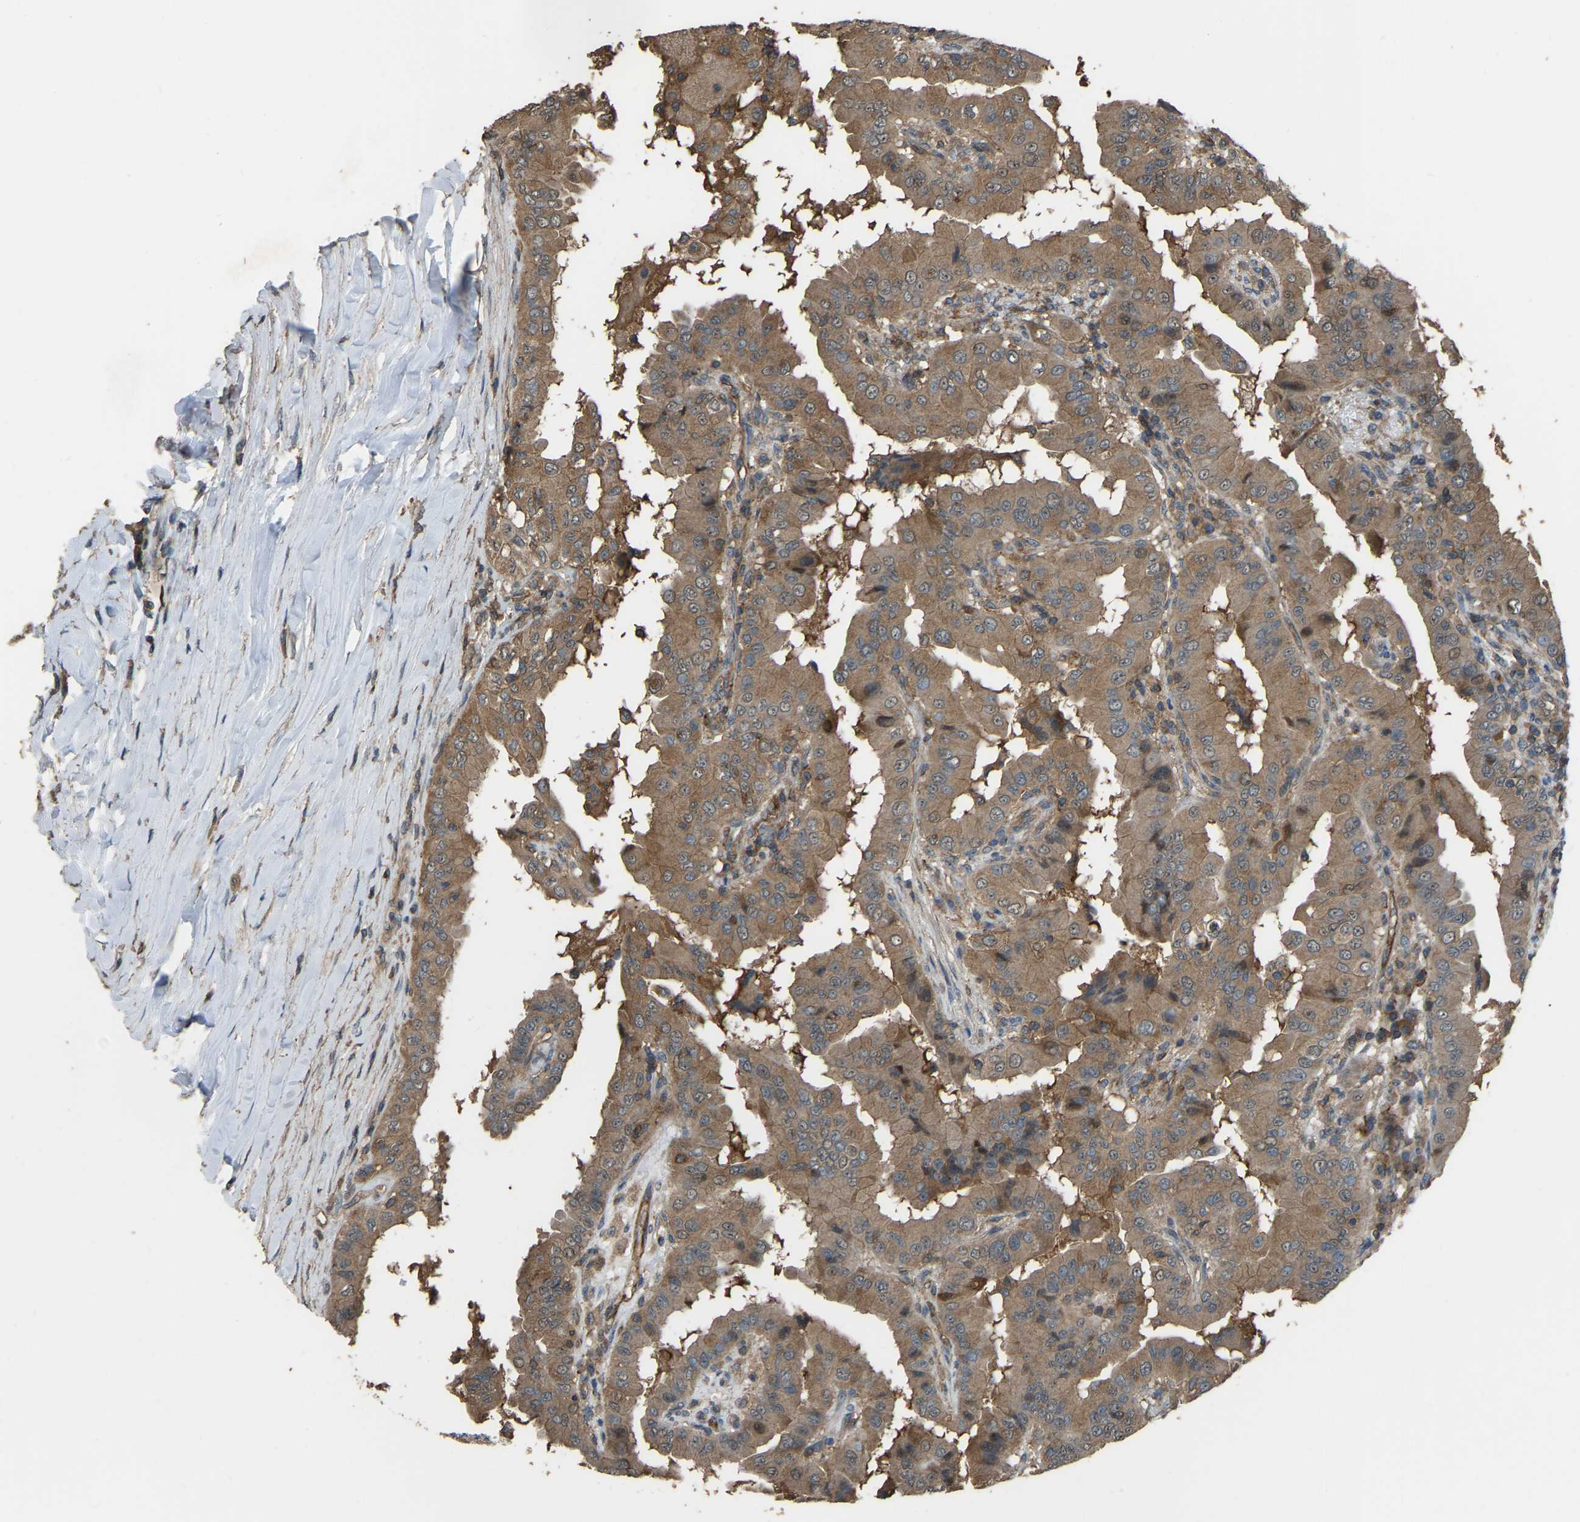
{"staining": {"intensity": "moderate", "quantity": ">75%", "location": "cytoplasmic/membranous"}, "tissue": "thyroid cancer", "cell_type": "Tumor cells", "image_type": "cancer", "snomed": [{"axis": "morphology", "description": "Papillary adenocarcinoma, NOS"}, {"axis": "topography", "description": "Thyroid gland"}], "caption": "Moderate cytoplasmic/membranous staining is appreciated in about >75% of tumor cells in thyroid papillary adenocarcinoma. (DAB = brown stain, brightfield microscopy at high magnification).", "gene": "SLC4A2", "patient": {"sex": "male", "age": 33}}